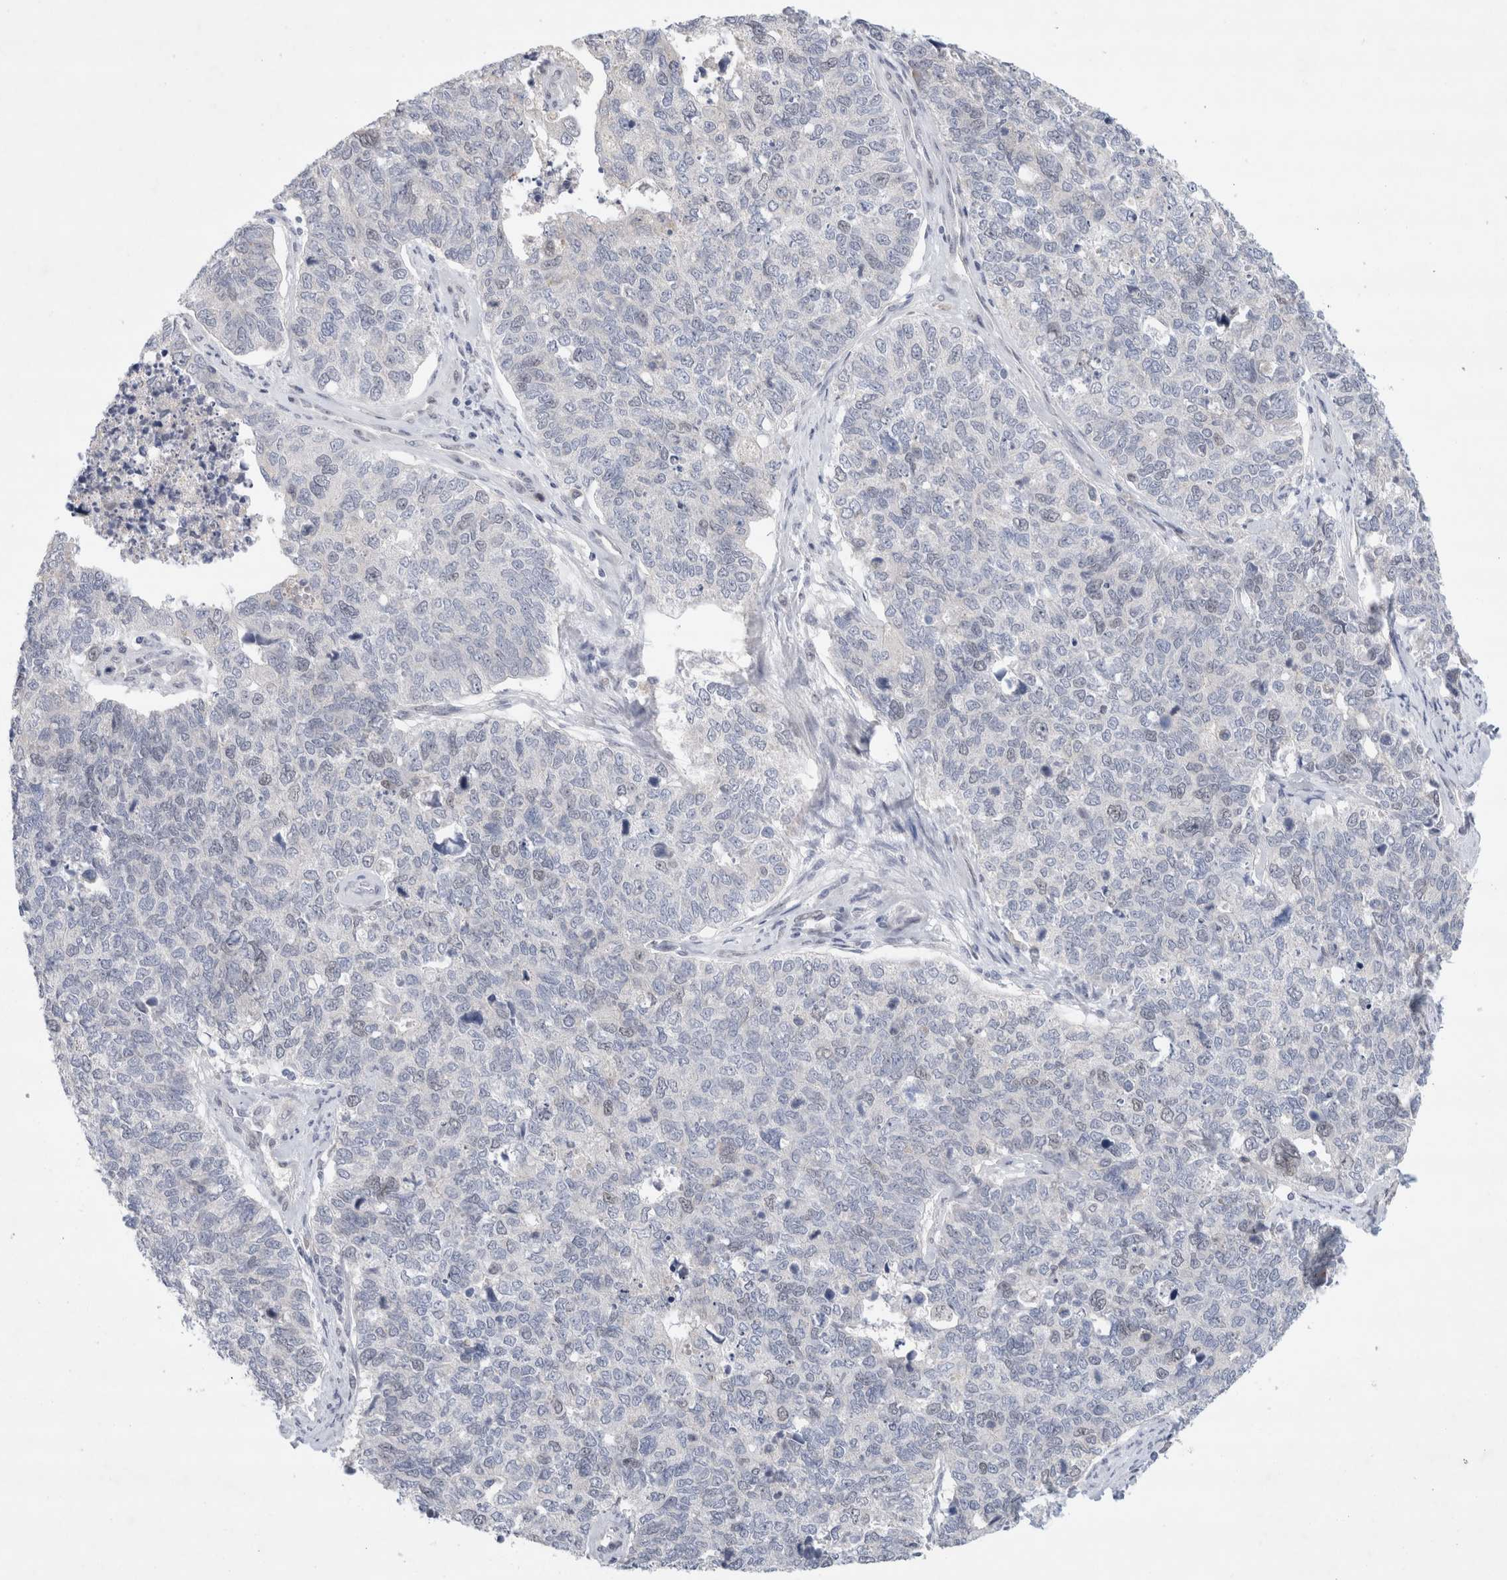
{"staining": {"intensity": "negative", "quantity": "none", "location": "none"}, "tissue": "cervical cancer", "cell_type": "Tumor cells", "image_type": "cancer", "snomed": [{"axis": "morphology", "description": "Squamous cell carcinoma, NOS"}, {"axis": "topography", "description": "Cervix"}], "caption": "An image of cervical cancer (squamous cell carcinoma) stained for a protein reveals no brown staining in tumor cells.", "gene": "KNL1", "patient": {"sex": "female", "age": 63}}